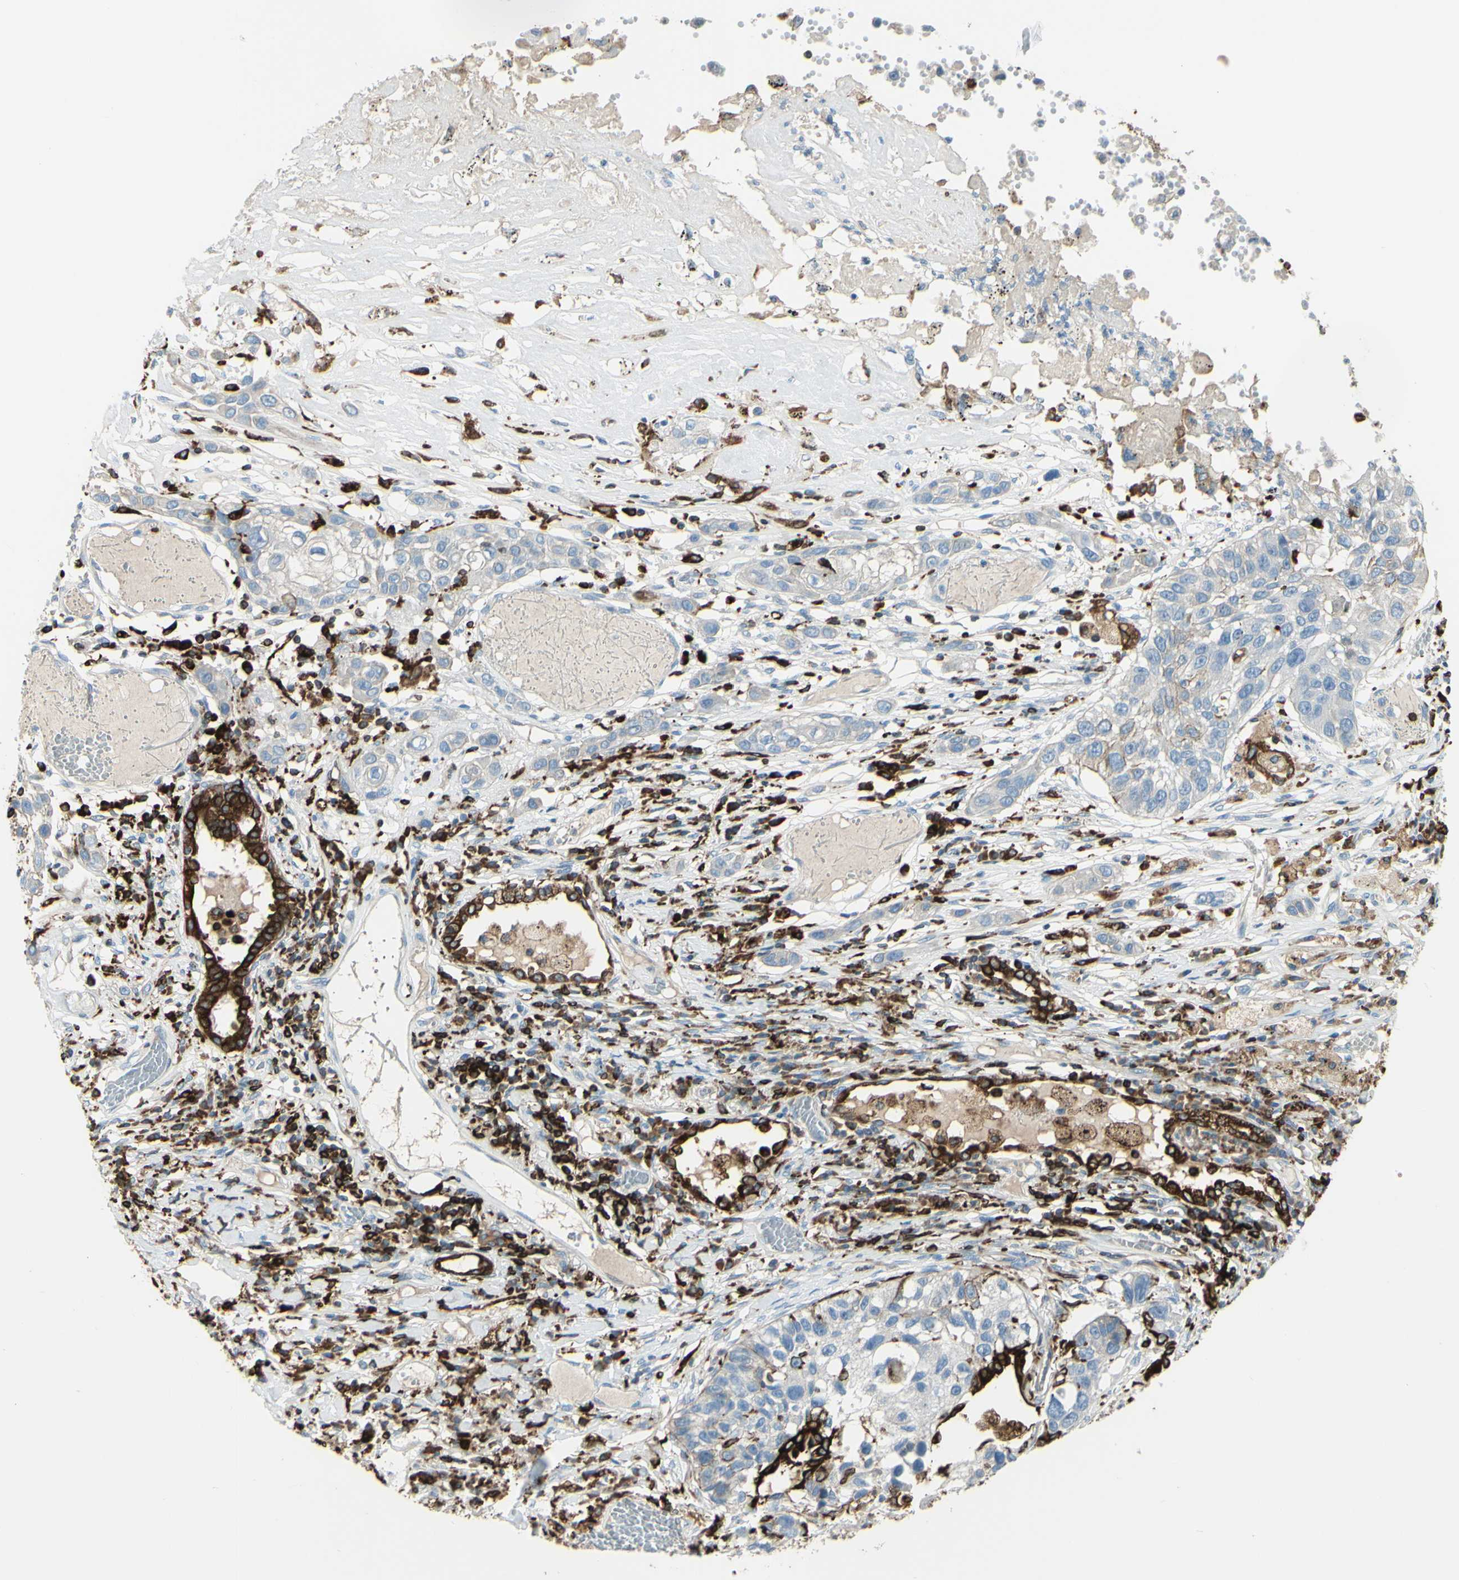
{"staining": {"intensity": "weak", "quantity": "25%-75%", "location": "cytoplasmic/membranous"}, "tissue": "lung cancer", "cell_type": "Tumor cells", "image_type": "cancer", "snomed": [{"axis": "morphology", "description": "Squamous cell carcinoma, NOS"}, {"axis": "topography", "description": "Lung"}], "caption": "Protein expression by IHC exhibits weak cytoplasmic/membranous positivity in approximately 25%-75% of tumor cells in lung cancer.", "gene": "CD74", "patient": {"sex": "male", "age": 71}}